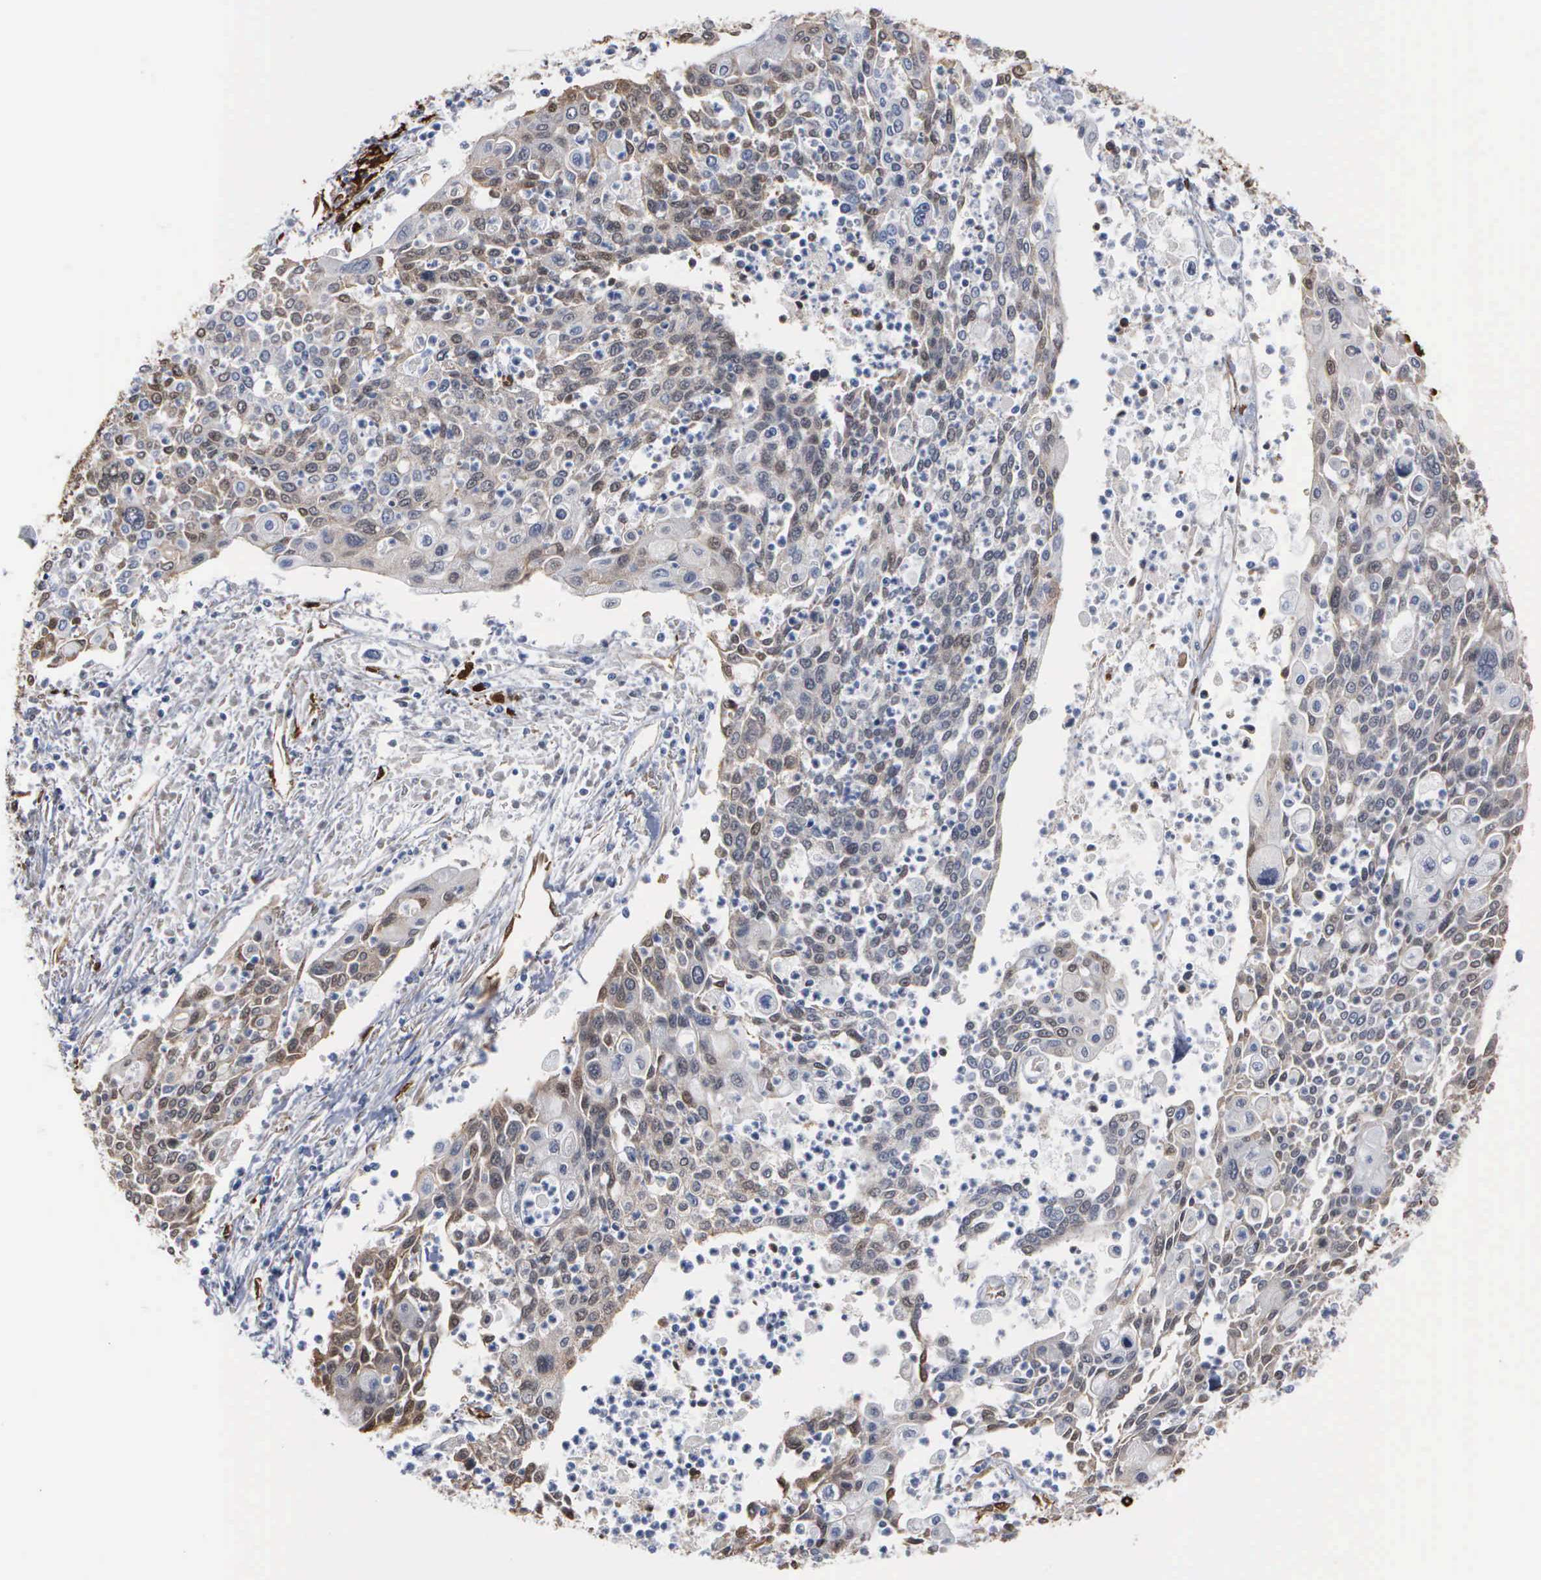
{"staining": {"intensity": "weak", "quantity": ">75%", "location": "cytoplasmic/membranous"}, "tissue": "cervical cancer", "cell_type": "Tumor cells", "image_type": "cancer", "snomed": [{"axis": "morphology", "description": "Squamous cell carcinoma, NOS"}, {"axis": "topography", "description": "Cervix"}], "caption": "Protein staining of cervical cancer (squamous cell carcinoma) tissue exhibits weak cytoplasmic/membranous positivity in about >75% of tumor cells.", "gene": "FSCN1", "patient": {"sex": "female", "age": 40}}